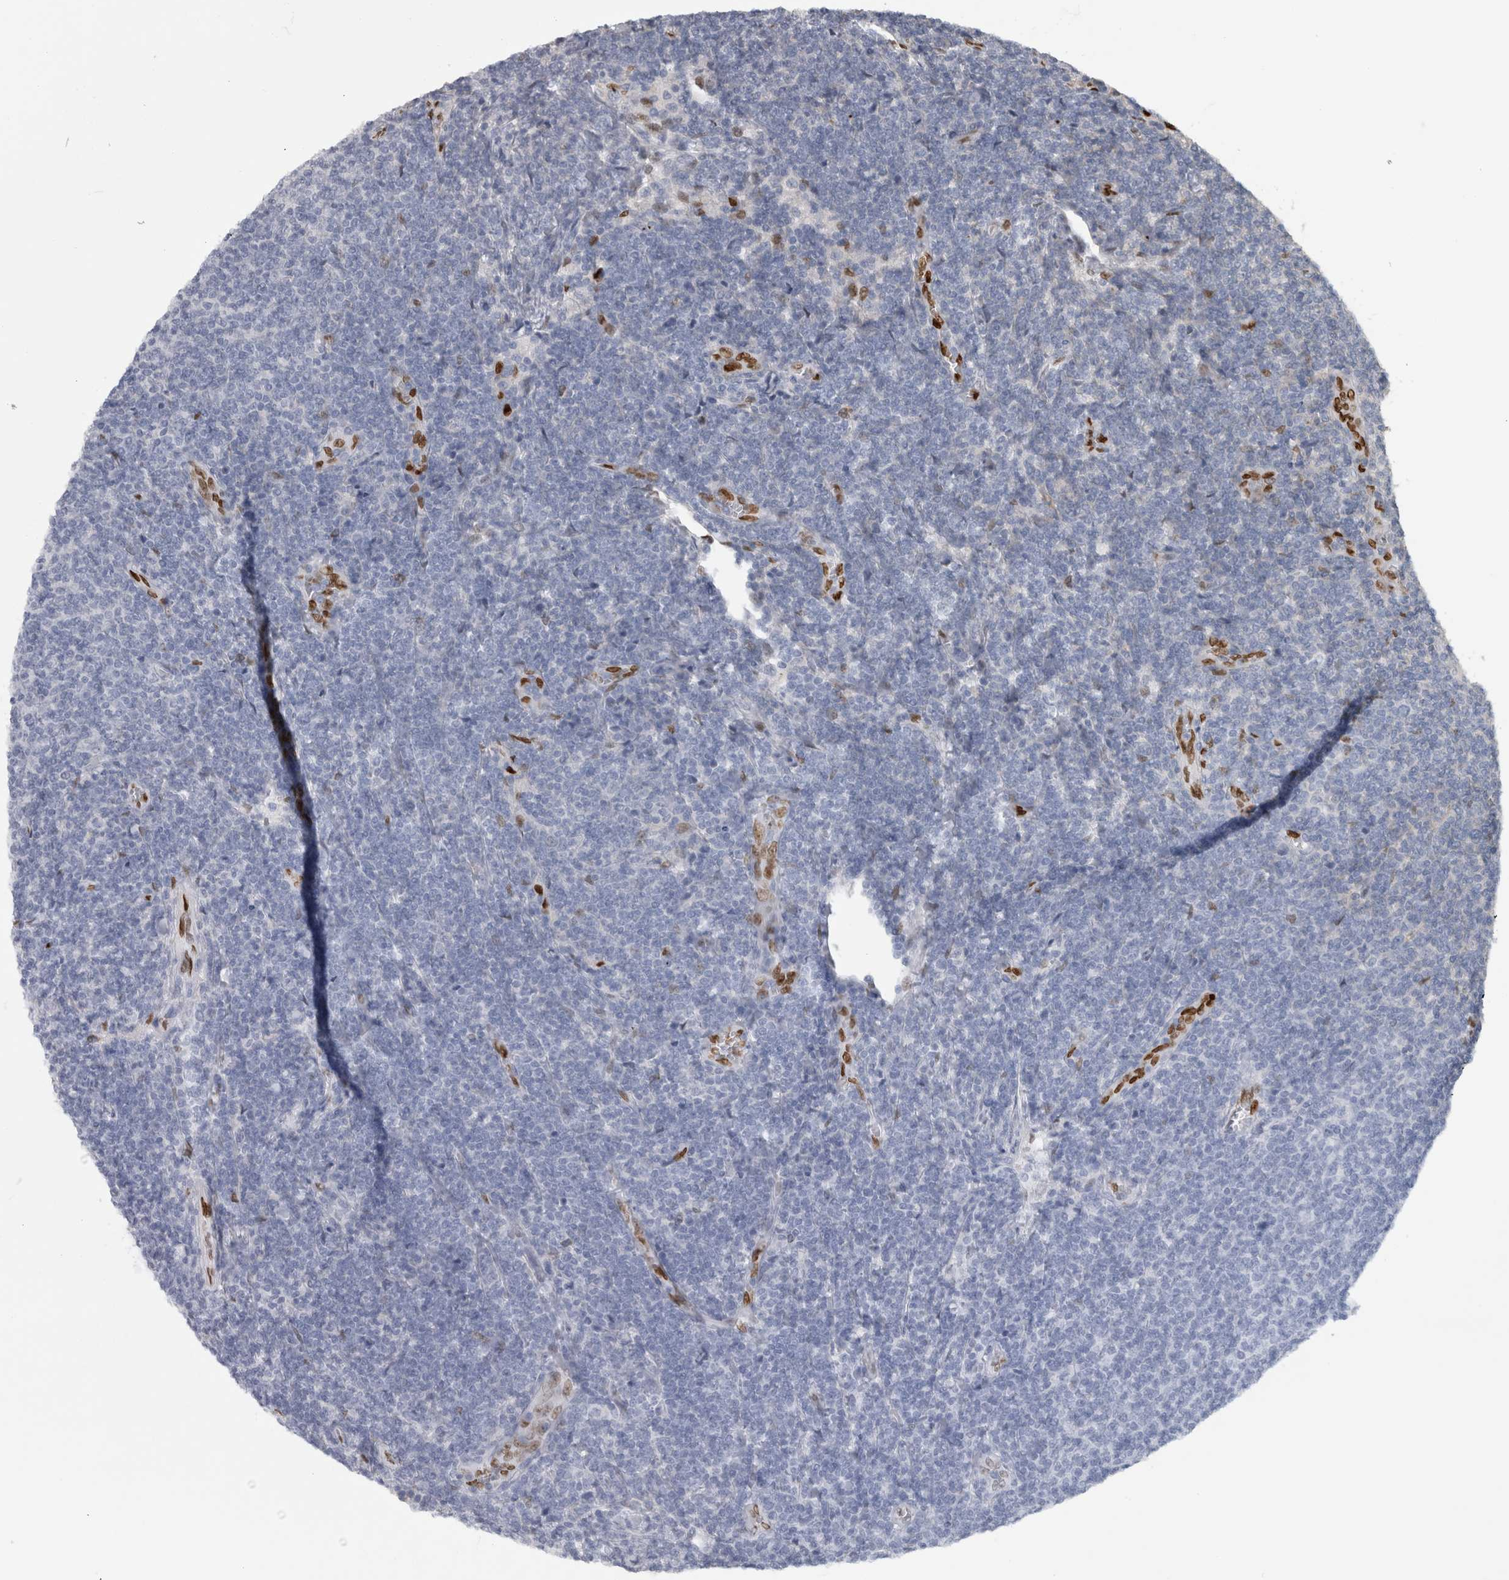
{"staining": {"intensity": "negative", "quantity": "none", "location": "none"}, "tissue": "lymphoma", "cell_type": "Tumor cells", "image_type": "cancer", "snomed": [{"axis": "morphology", "description": "Malignant lymphoma, non-Hodgkin's type, Low grade"}, {"axis": "topography", "description": "Lymph node"}], "caption": "DAB (3,3'-diaminobenzidine) immunohistochemical staining of human malignant lymphoma, non-Hodgkin's type (low-grade) reveals no significant expression in tumor cells.", "gene": "IL33", "patient": {"sex": "male", "age": 66}}